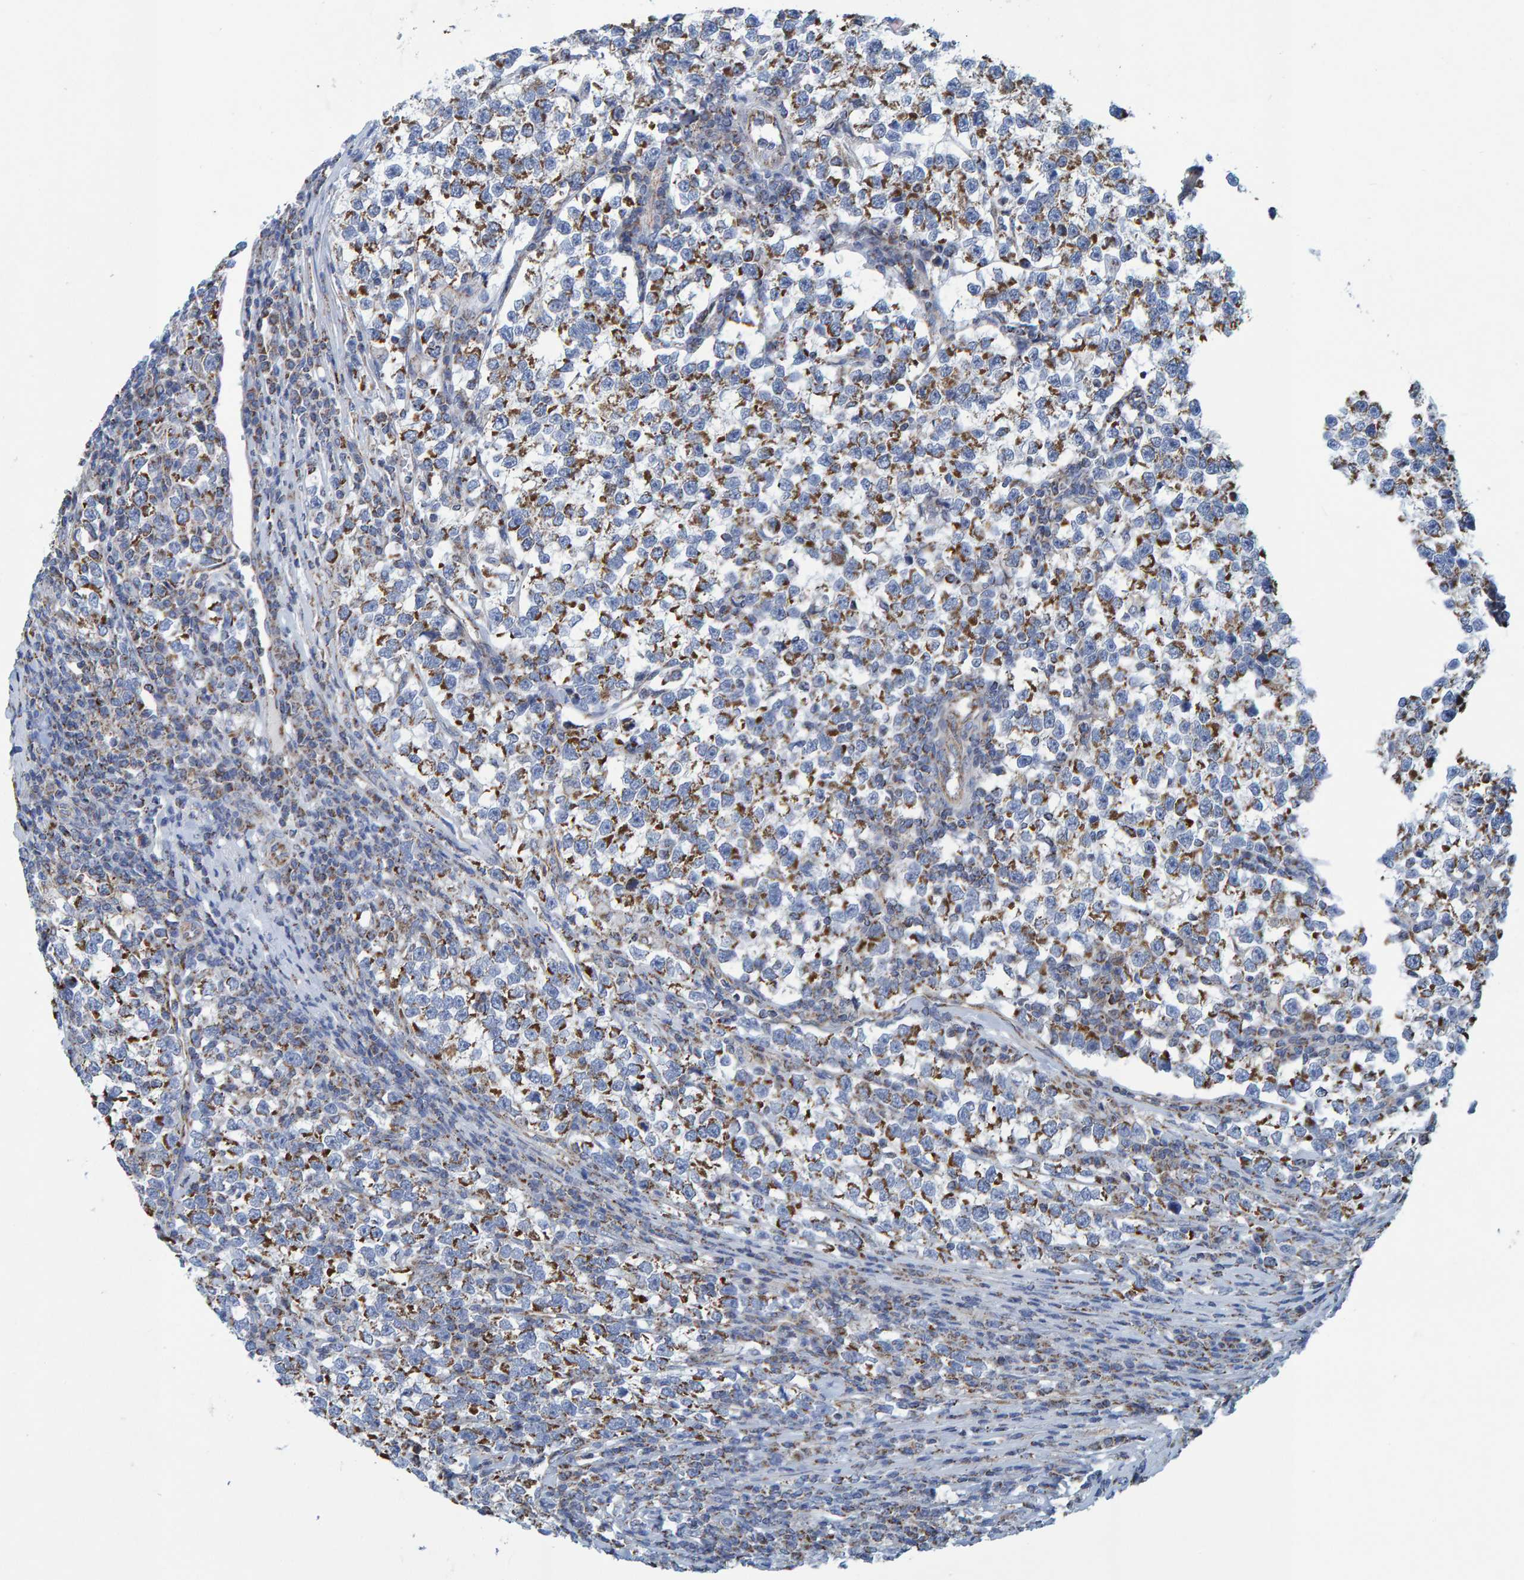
{"staining": {"intensity": "moderate", "quantity": "25%-75%", "location": "cytoplasmic/membranous"}, "tissue": "testis cancer", "cell_type": "Tumor cells", "image_type": "cancer", "snomed": [{"axis": "morphology", "description": "Normal tissue, NOS"}, {"axis": "morphology", "description": "Seminoma, NOS"}, {"axis": "topography", "description": "Testis"}], "caption": "Tumor cells demonstrate medium levels of moderate cytoplasmic/membranous staining in approximately 25%-75% of cells in testis cancer.", "gene": "MRPS7", "patient": {"sex": "male", "age": 43}}